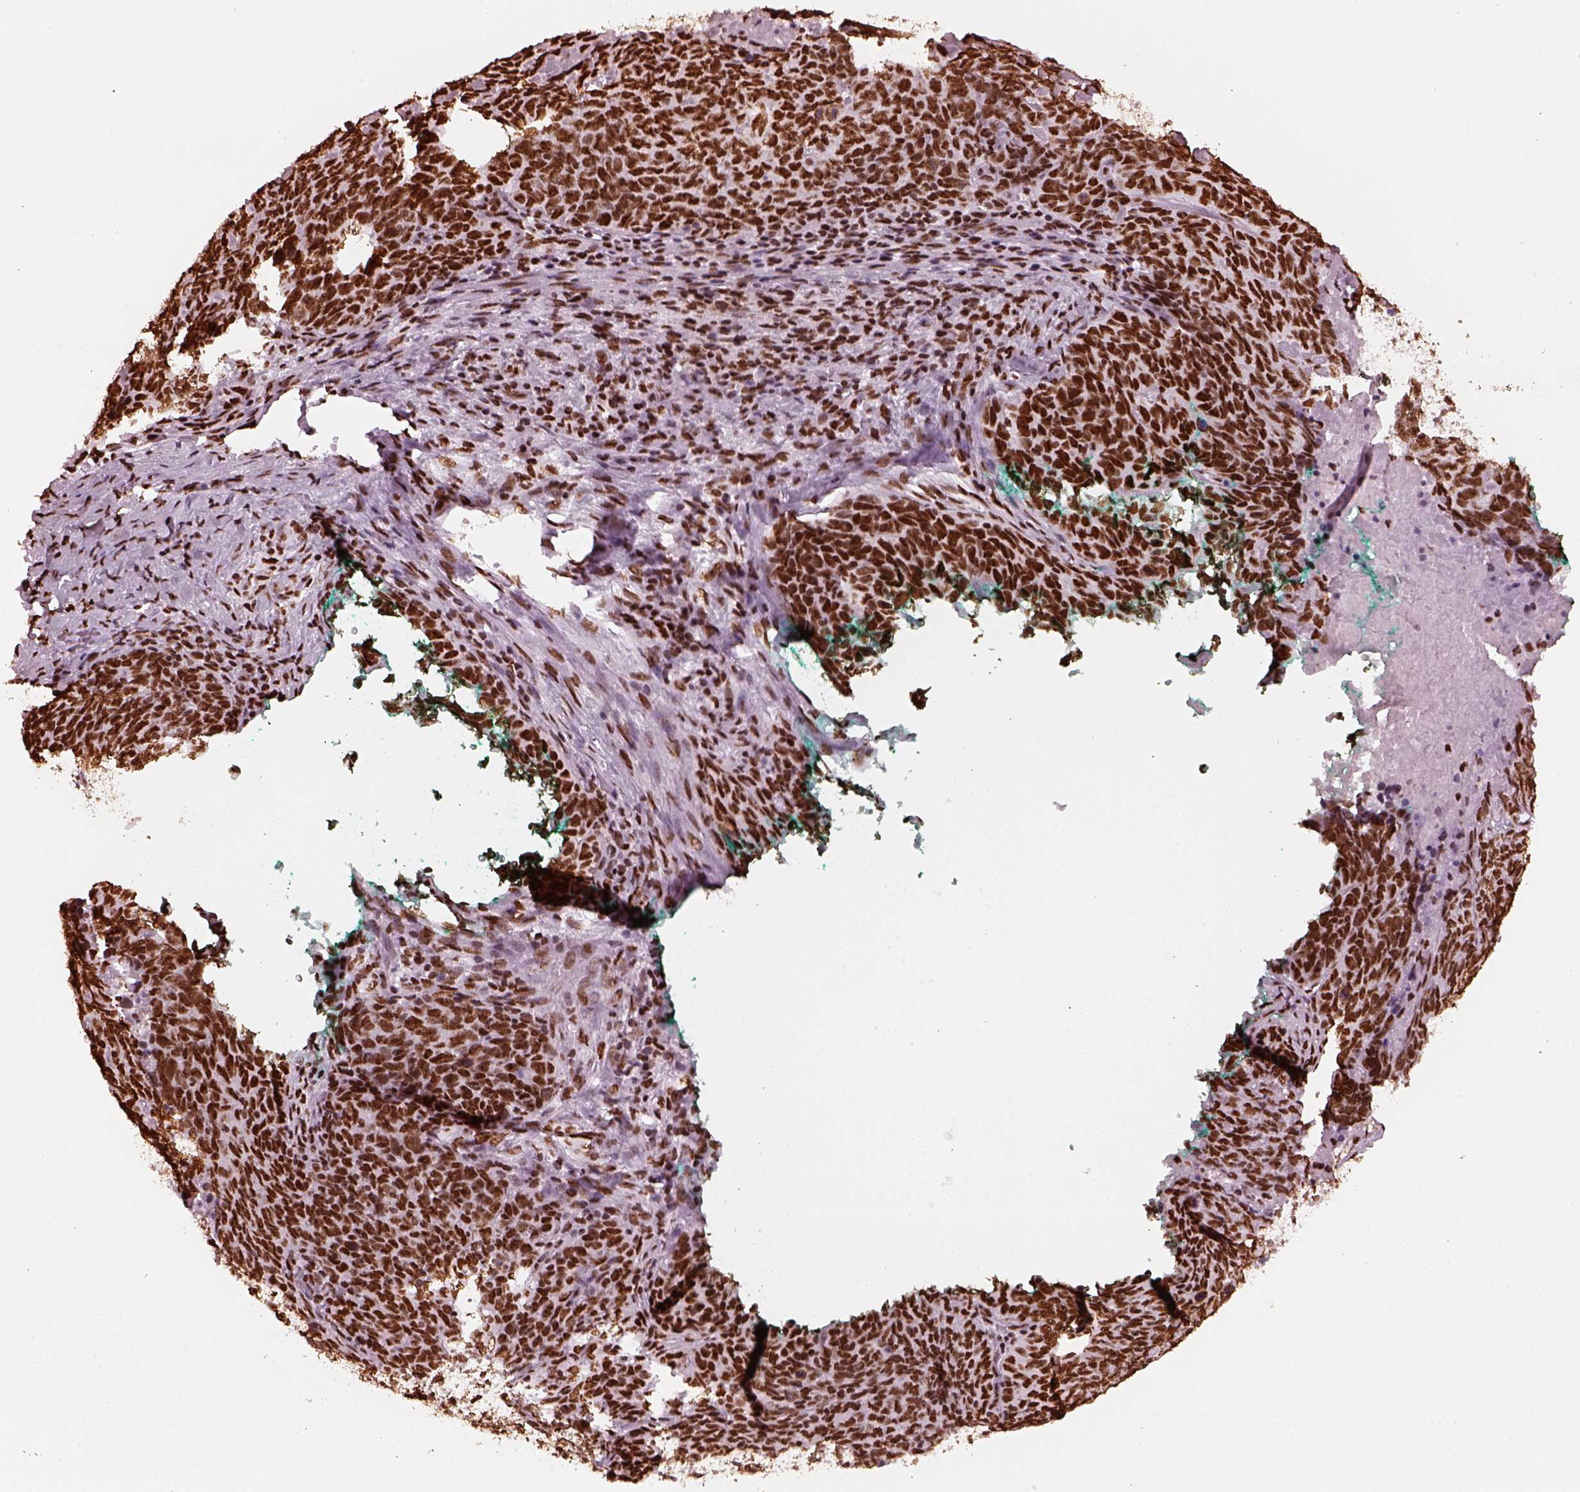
{"staining": {"intensity": "strong", "quantity": ">75%", "location": "nuclear"}, "tissue": "skin cancer", "cell_type": "Tumor cells", "image_type": "cancer", "snomed": [{"axis": "morphology", "description": "Squamous cell carcinoma, NOS"}, {"axis": "topography", "description": "Skin"}, {"axis": "topography", "description": "Anal"}], "caption": "IHC histopathology image of neoplastic tissue: skin cancer (squamous cell carcinoma) stained using immunohistochemistry (IHC) reveals high levels of strong protein expression localized specifically in the nuclear of tumor cells, appearing as a nuclear brown color.", "gene": "CBFA2T3", "patient": {"sex": "female", "age": 51}}